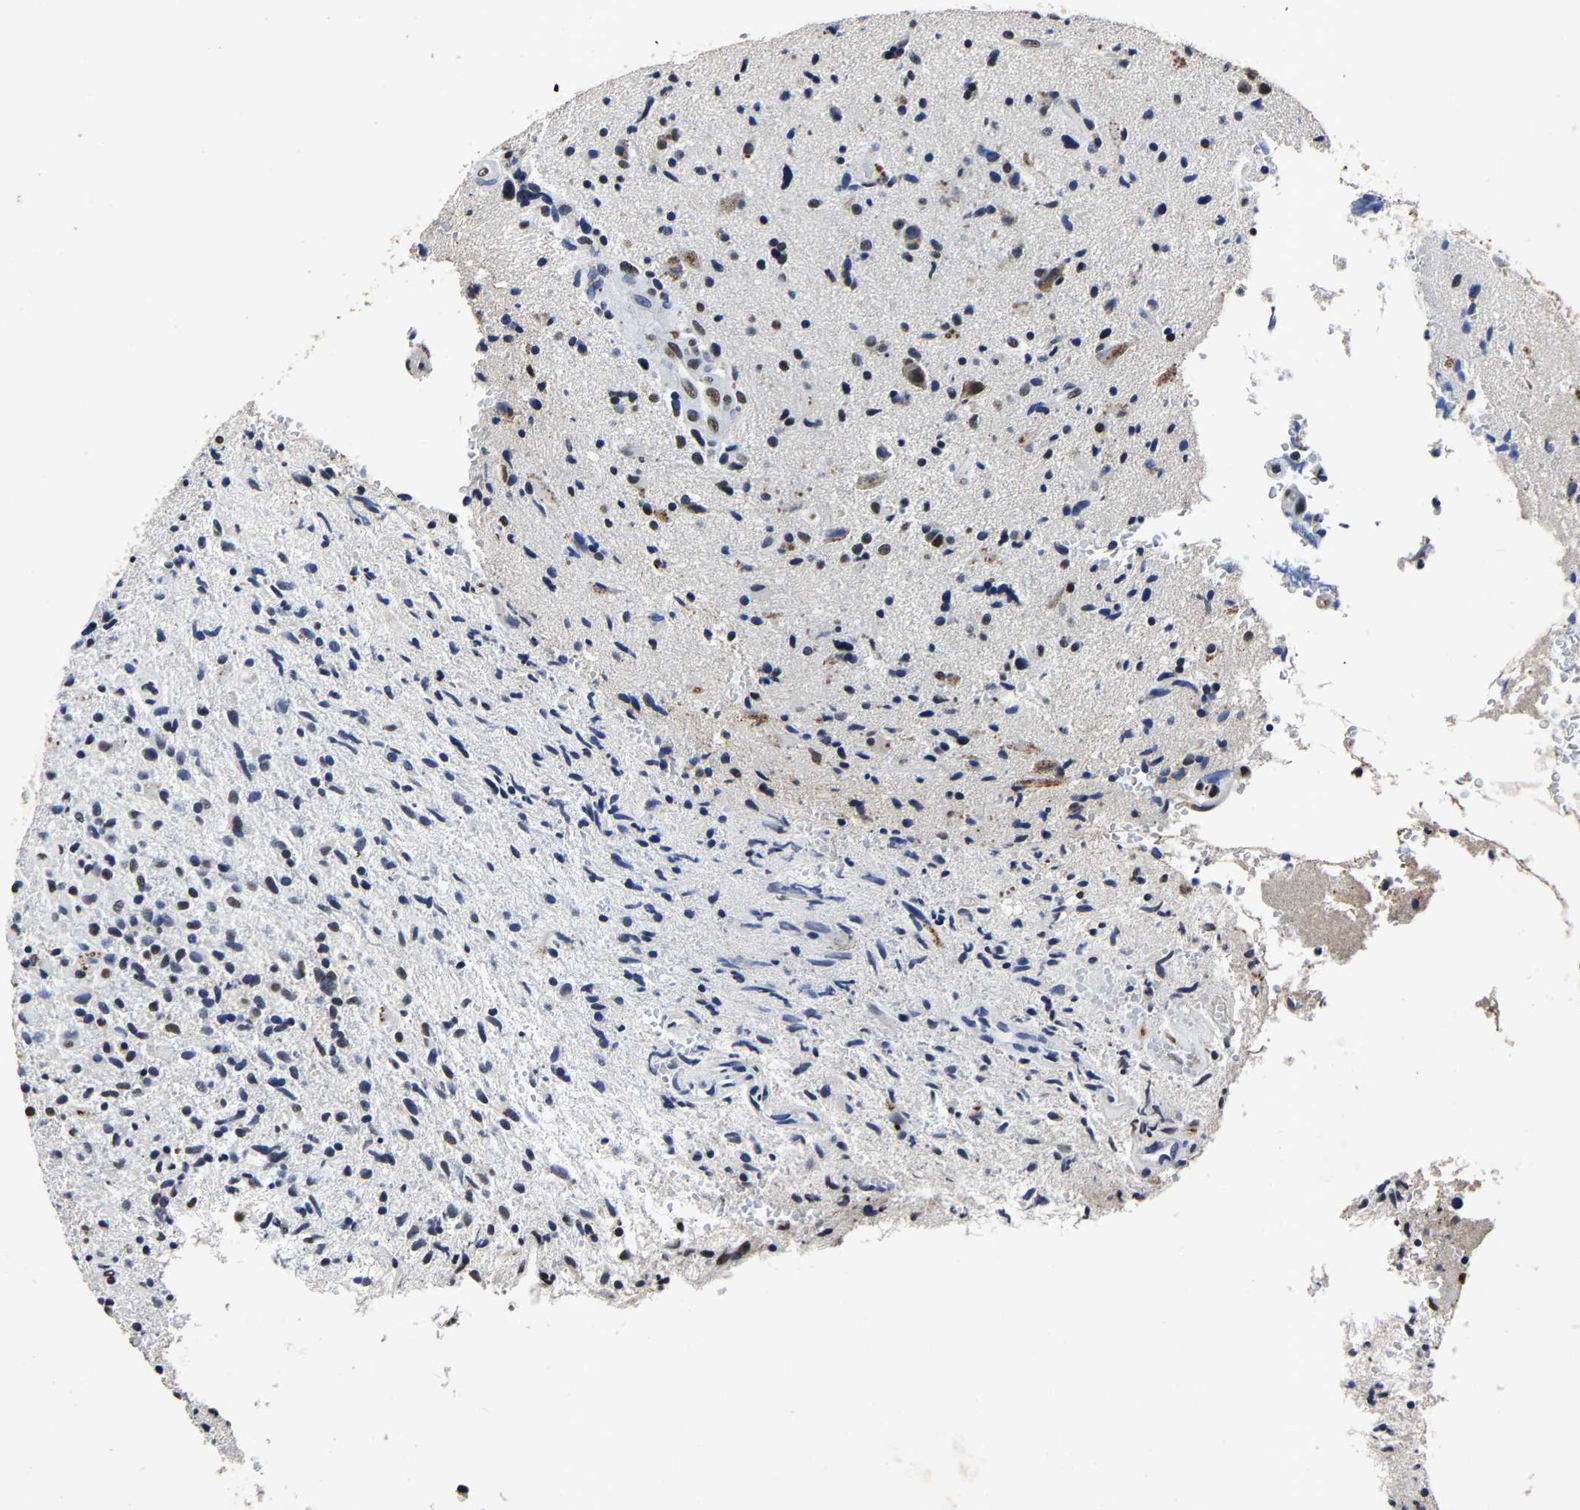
{"staining": {"intensity": "negative", "quantity": "none", "location": "none"}, "tissue": "glioma", "cell_type": "Tumor cells", "image_type": "cancer", "snomed": [{"axis": "morphology", "description": "Glioma, malignant, High grade"}, {"axis": "topography", "description": "Brain"}], "caption": "An immunohistochemistry (IHC) micrograph of glioma is shown. There is no staining in tumor cells of glioma.", "gene": "RBM45", "patient": {"sex": "male", "age": 72}}